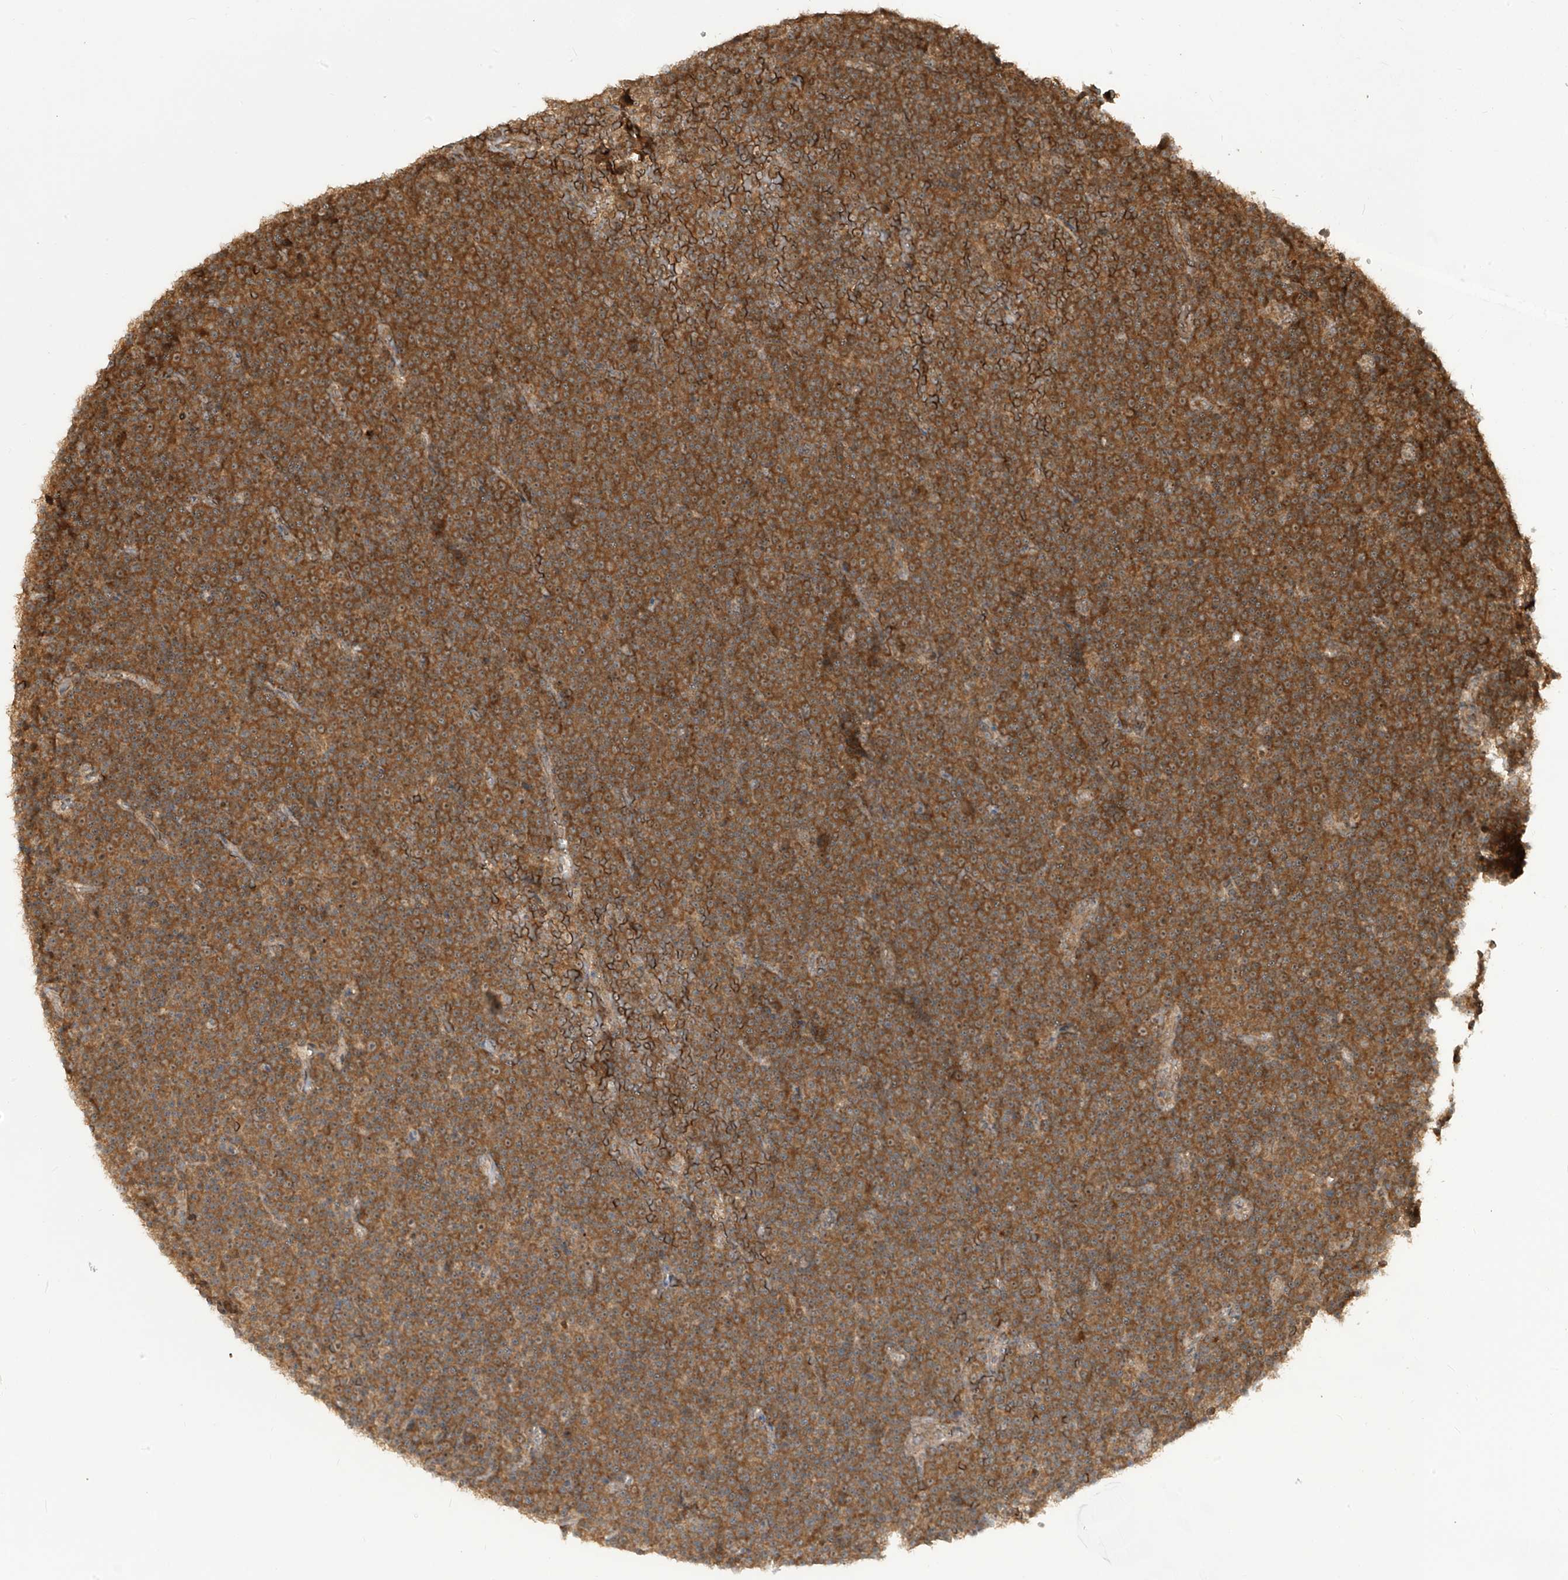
{"staining": {"intensity": "moderate", "quantity": ">75%", "location": "cytoplasmic/membranous,nuclear"}, "tissue": "lymphoma", "cell_type": "Tumor cells", "image_type": "cancer", "snomed": [{"axis": "morphology", "description": "Malignant lymphoma, non-Hodgkin's type, Low grade"}, {"axis": "topography", "description": "Lymph node"}], "caption": "A brown stain highlights moderate cytoplasmic/membranous and nuclear staining of a protein in human low-grade malignant lymphoma, non-Hodgkin's type tumor cells.", "gene": "CARF", "patient": {"sex": "female", "age": 67}}